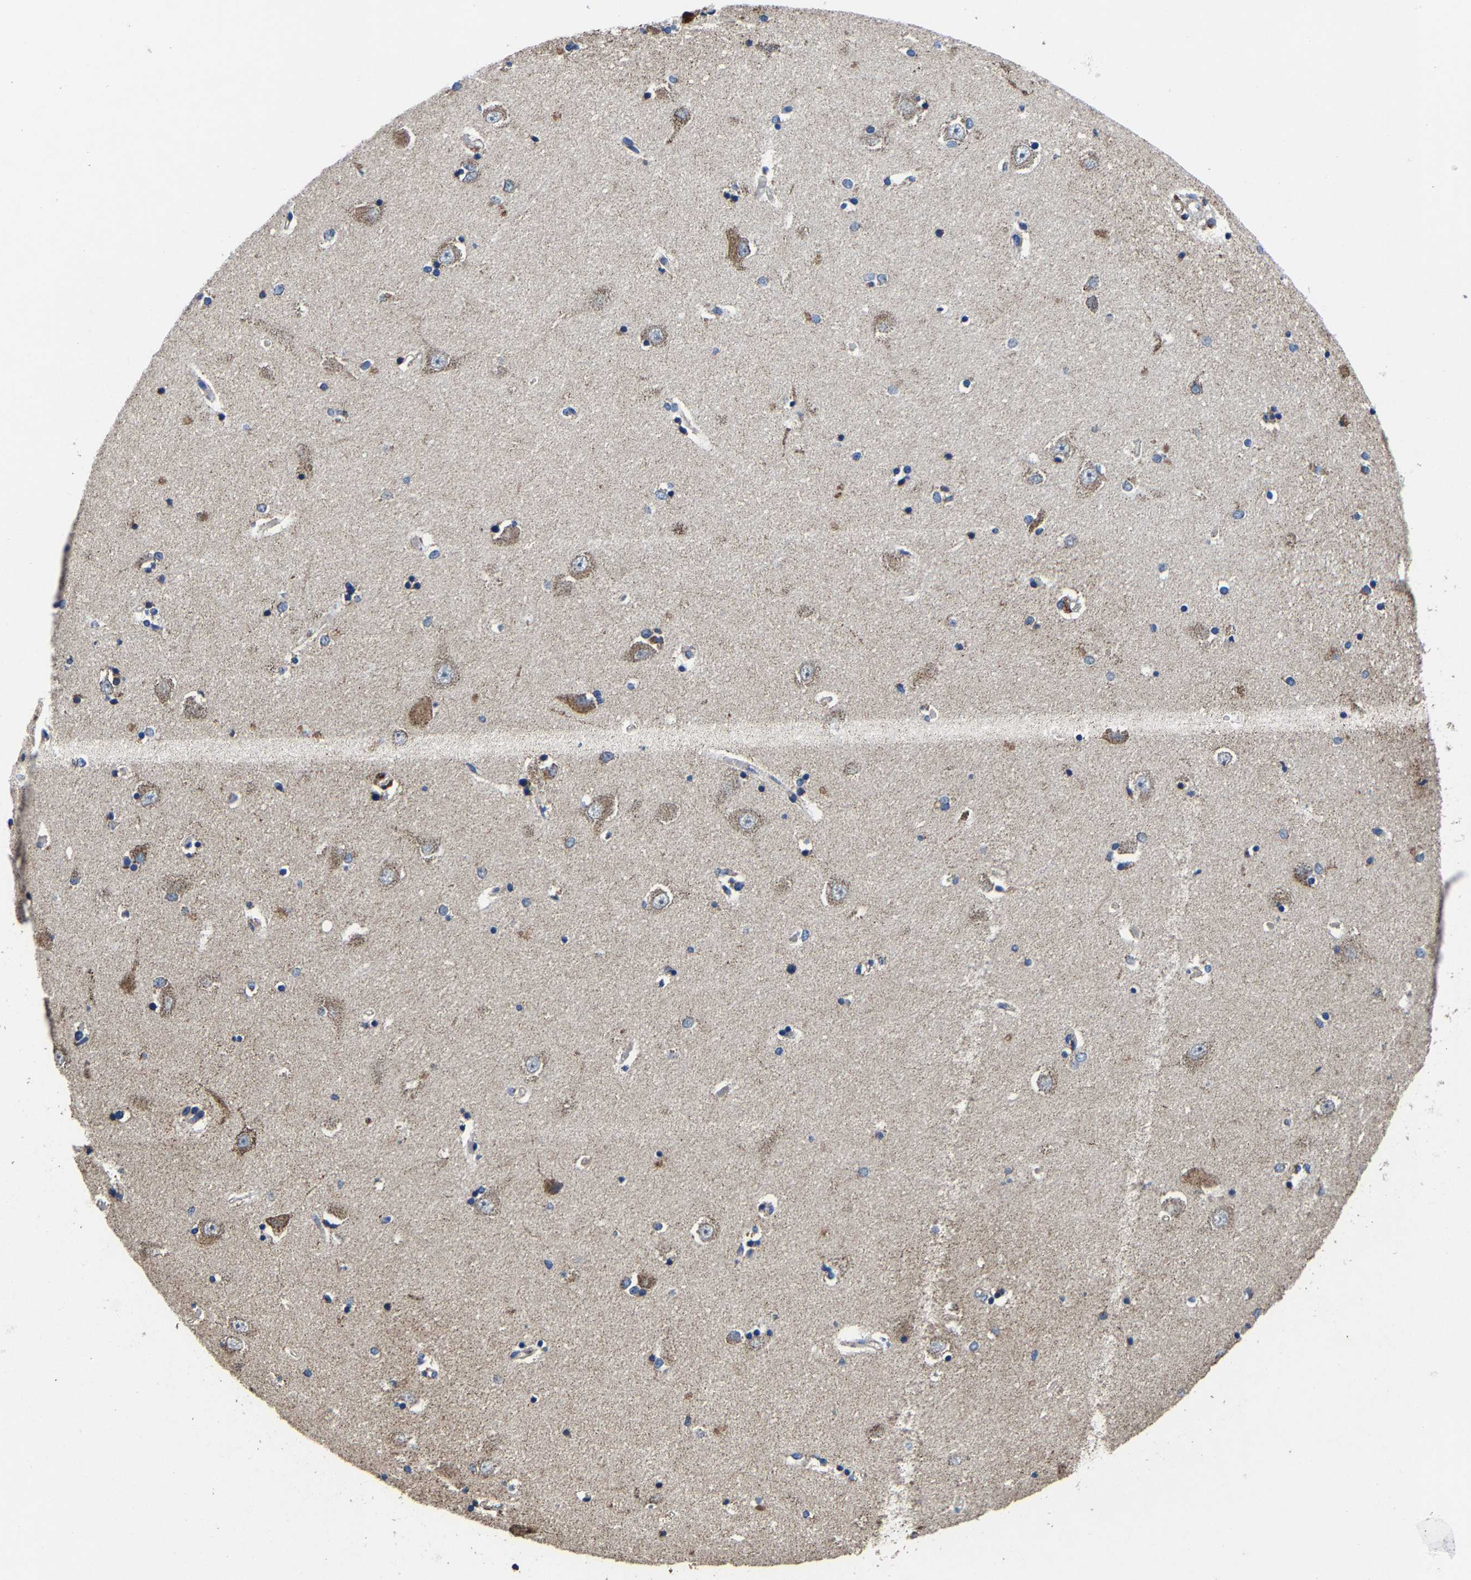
{"staining": {"intensity": "weak", "quantity": "<25%", "location": "cytoplasmic/membranous"}, "tissue": "hippocampus", "cell_type": "Glial cells", "image_type": "normal", "snomed": [{"axis": "morphology", "description": "Normal tissue, NOS"}, {"axis": "topography", "description": "Hippocampus"}], "caption": "The histopathology image exhibits no significant staining in glial cells of hippocampus. Brightfield microscopy of immunohistochemistry stained with DAB (3,3'-diaminobenzidine) (brown) and hematoxylin (blue), captured at high magnification.", "gene": "ZCCHC7", "patient": {"sex": "male", "age": 45}}